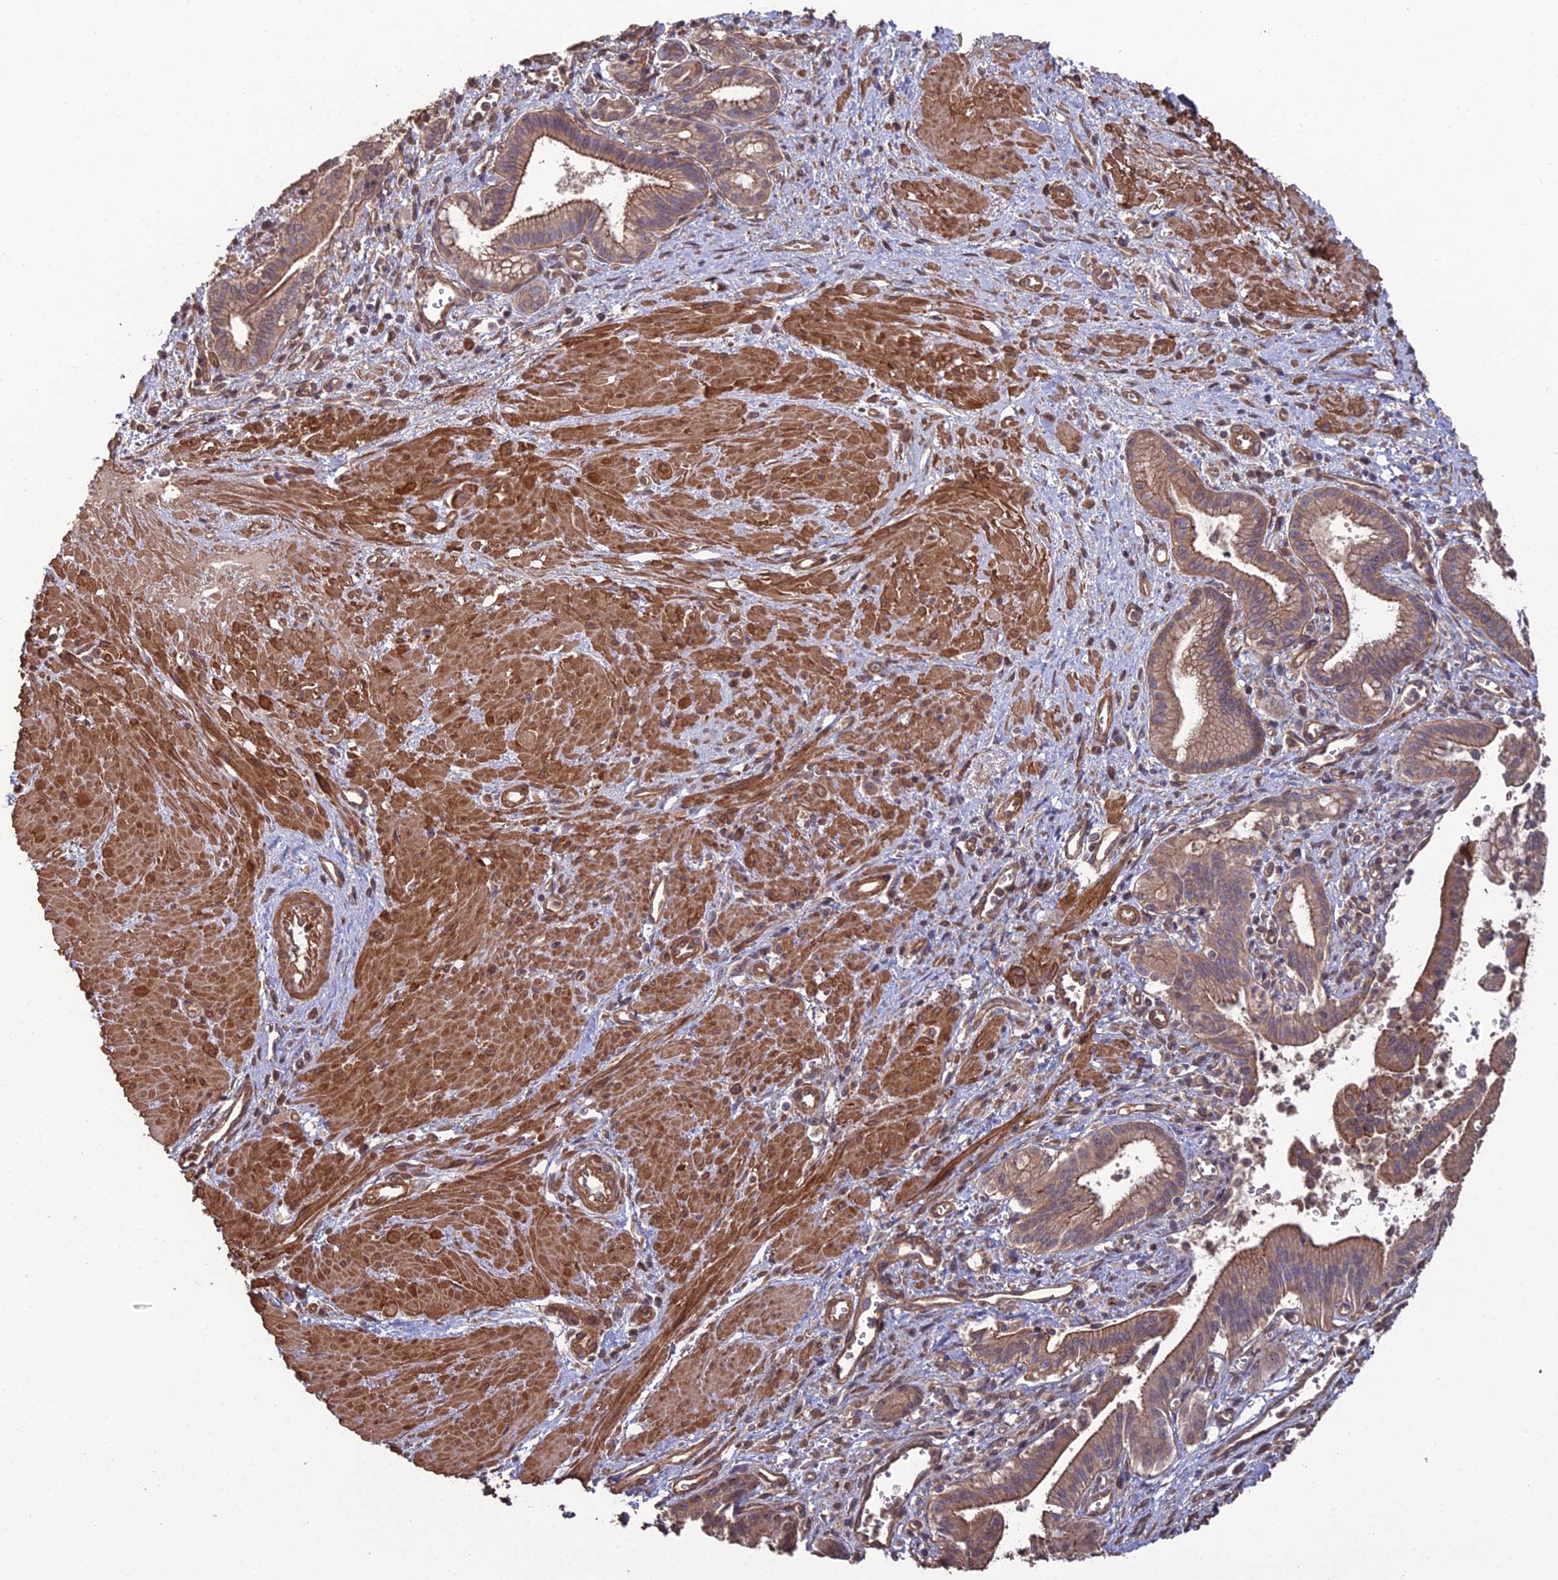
{"staining": {"intensity": "moderate", "quantity": ">75%", "location": "cytoplasmic/membranous"}, "tissue": "pancreatic cancer", "cell_type": "Tumor cells", "image_type": "cancer", "snomed": [{"axis": "morphology", "description": "Adenocarcinoma, NOS"}, {"axis": "topography", "description": "Pancreas"}], "caption": "Tumor cells show medium levels of moderate cytoplasmic/membranous expression in about >75% of cells in human pancreatic cancer (adenocarcinoma). The staining was performed using DAB (3,3'-diaminobenzidine), with brown indicating positive protein expression. Nuclei are stained blue with hematoxylin.", "gene": "ATP6V0A2", "patient": {"sex": "male", "age": 78}}